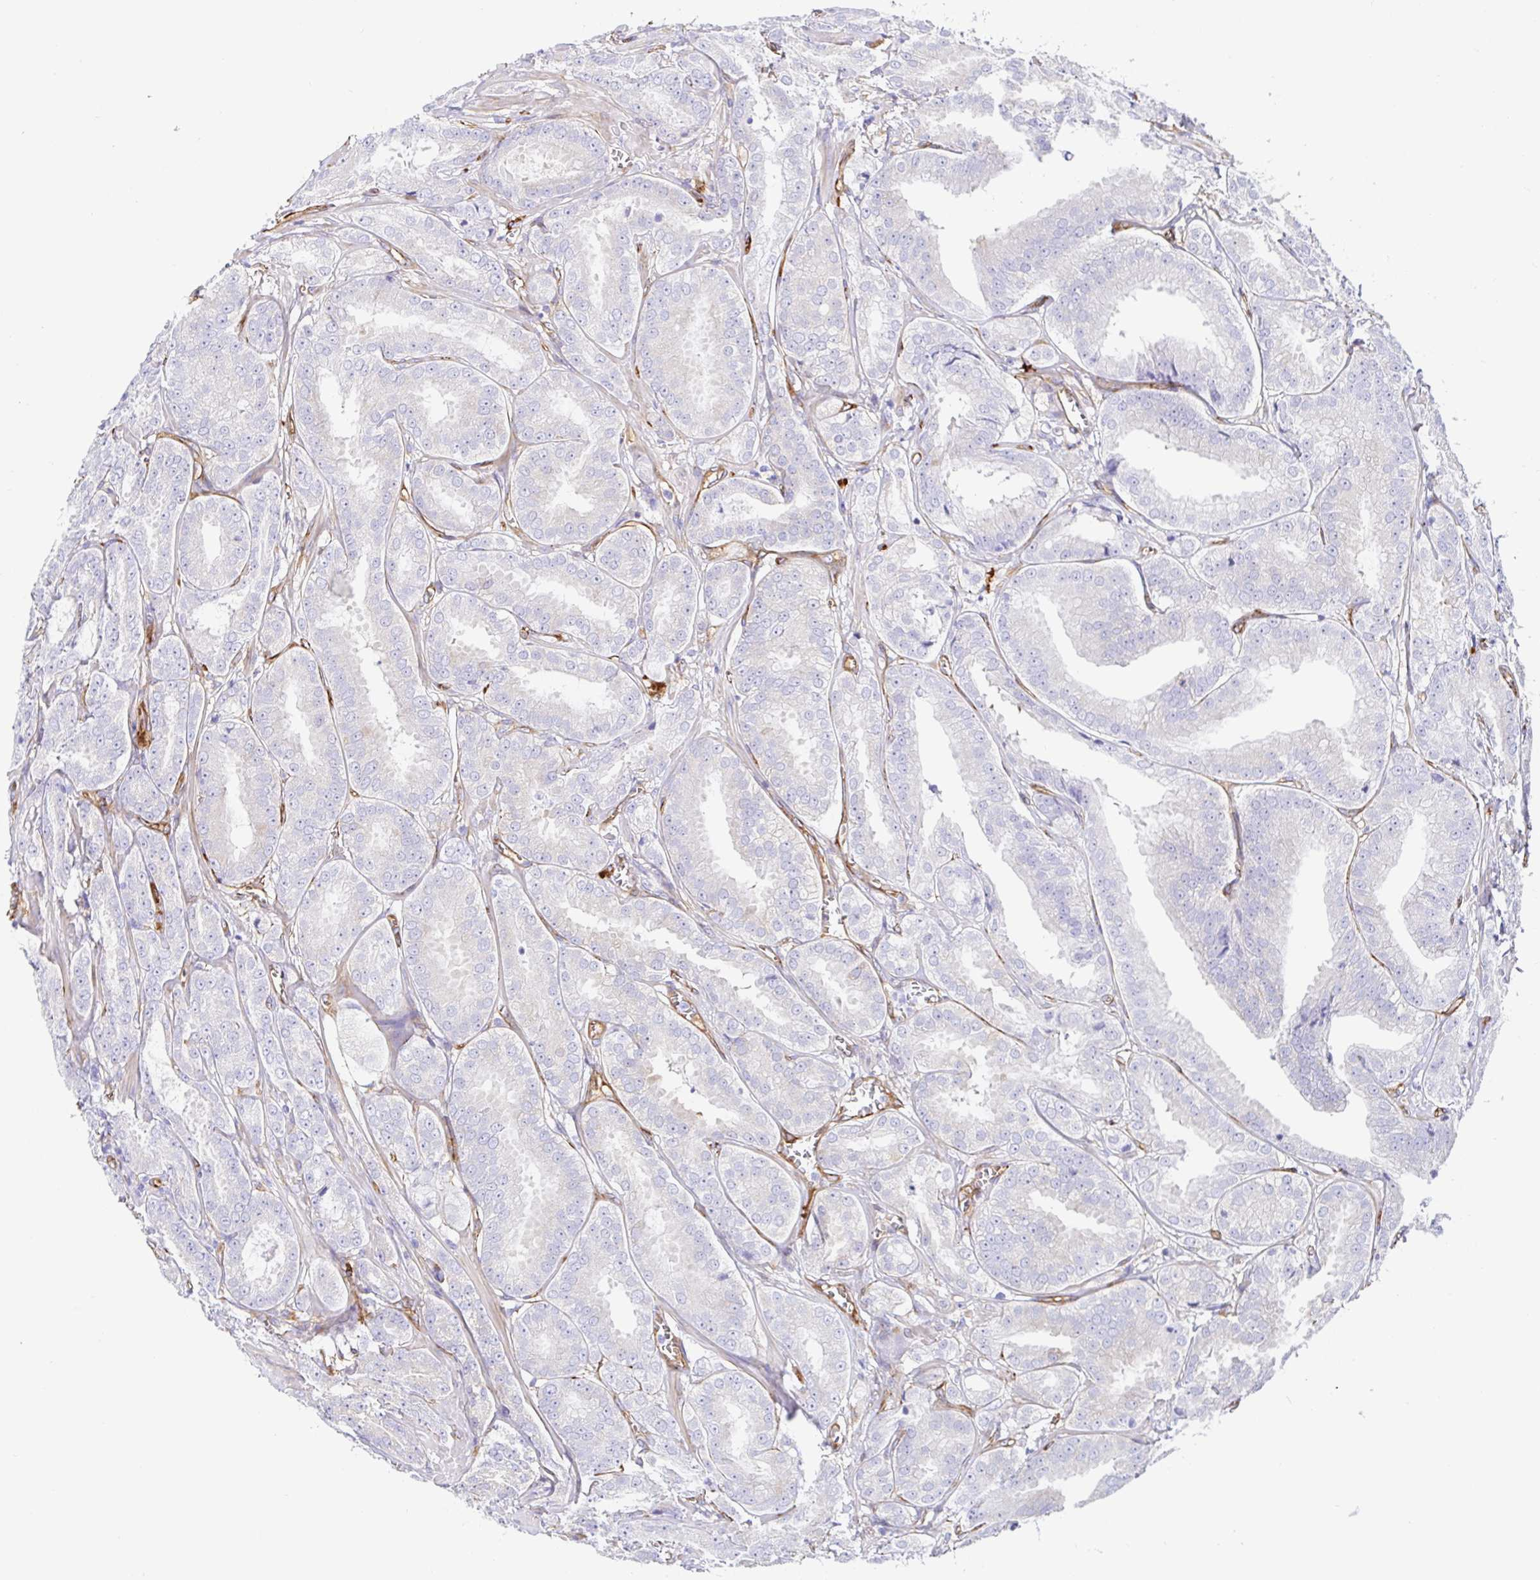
{"staining": {"intensity": "negative", "quantity": "none", "location": "none"}, "tissue": "prostate cancer", "cell_type": "Tumor cells", "image_type": "cancer", "snomed": [{"axis": "morphology", "description": "Adenocarcinoma, High grade"}, {"axis": "topography", "description": "Prostate"}], "caption": "Tumor cells show no significant expression in prostate cancer (adenocarcinoma (high-grade)).", "gene": "DOCK1", "patient": {"sex": "male", "age": 64}}